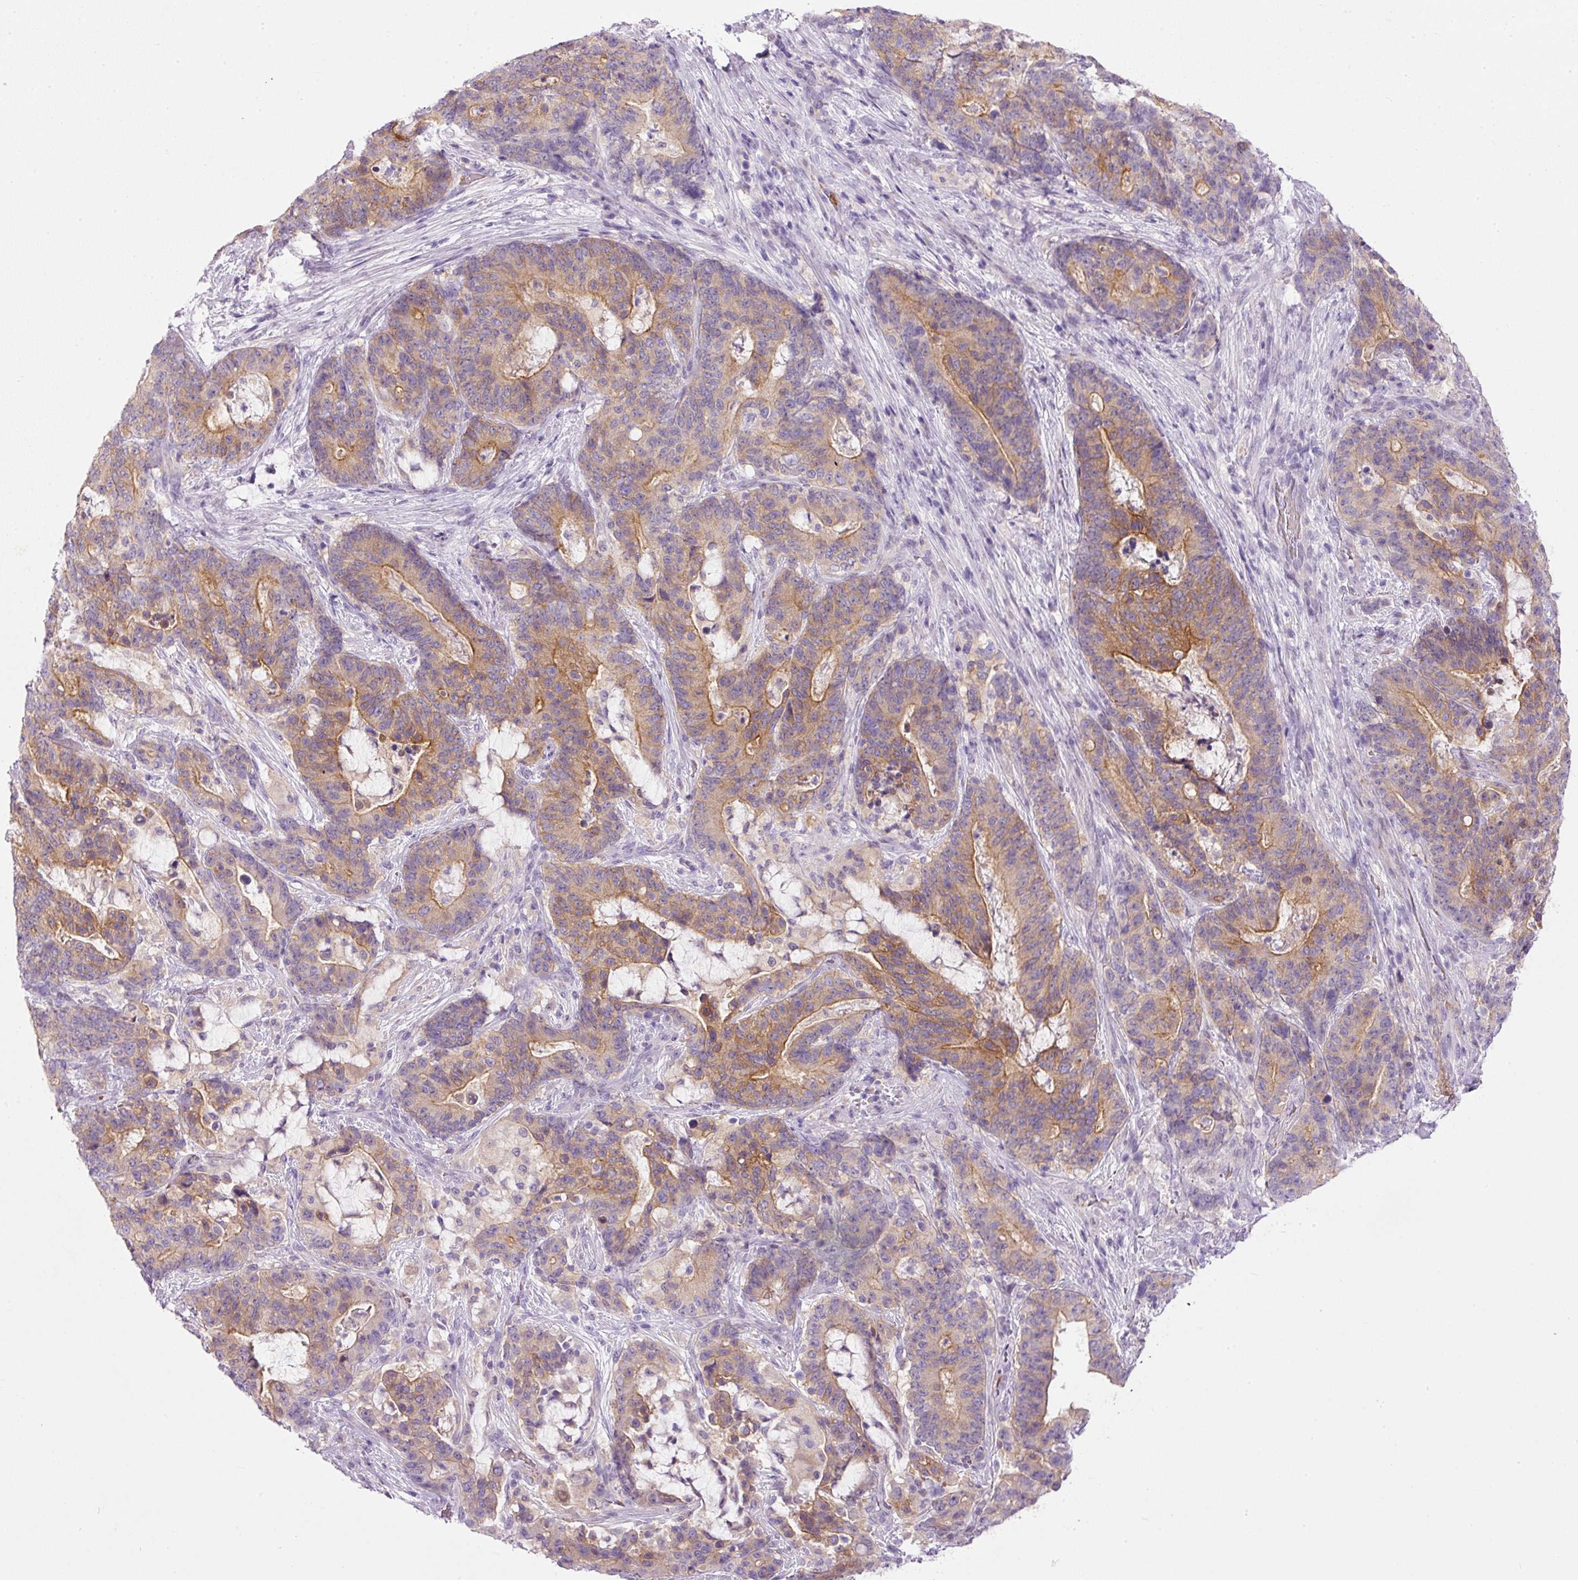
{"staining": {"intensity": "moderate", "quantity": ">75%", "location": "cytoplasmic/membranous"}, "tissue": "stomach cancer", "cell_type": "Tumor cells", "image_type": "cancer", "snomed": [{"axis": "morphology", "description": "Normal tissue, NOS"}, {"axis": "morphology", "description": "Adenocarcinoma, NOS"}, {"axis": "topography", "description": "Stomach"}], "caption": "A medium amount of moderate cytoplasmic/membranous staining is appreciated in approximately >75% of tumor cells in stomach cancer (adenocarcinoma) tissue.", "gene": "SRC", "patient": {"sex": "female", "age": 64}}